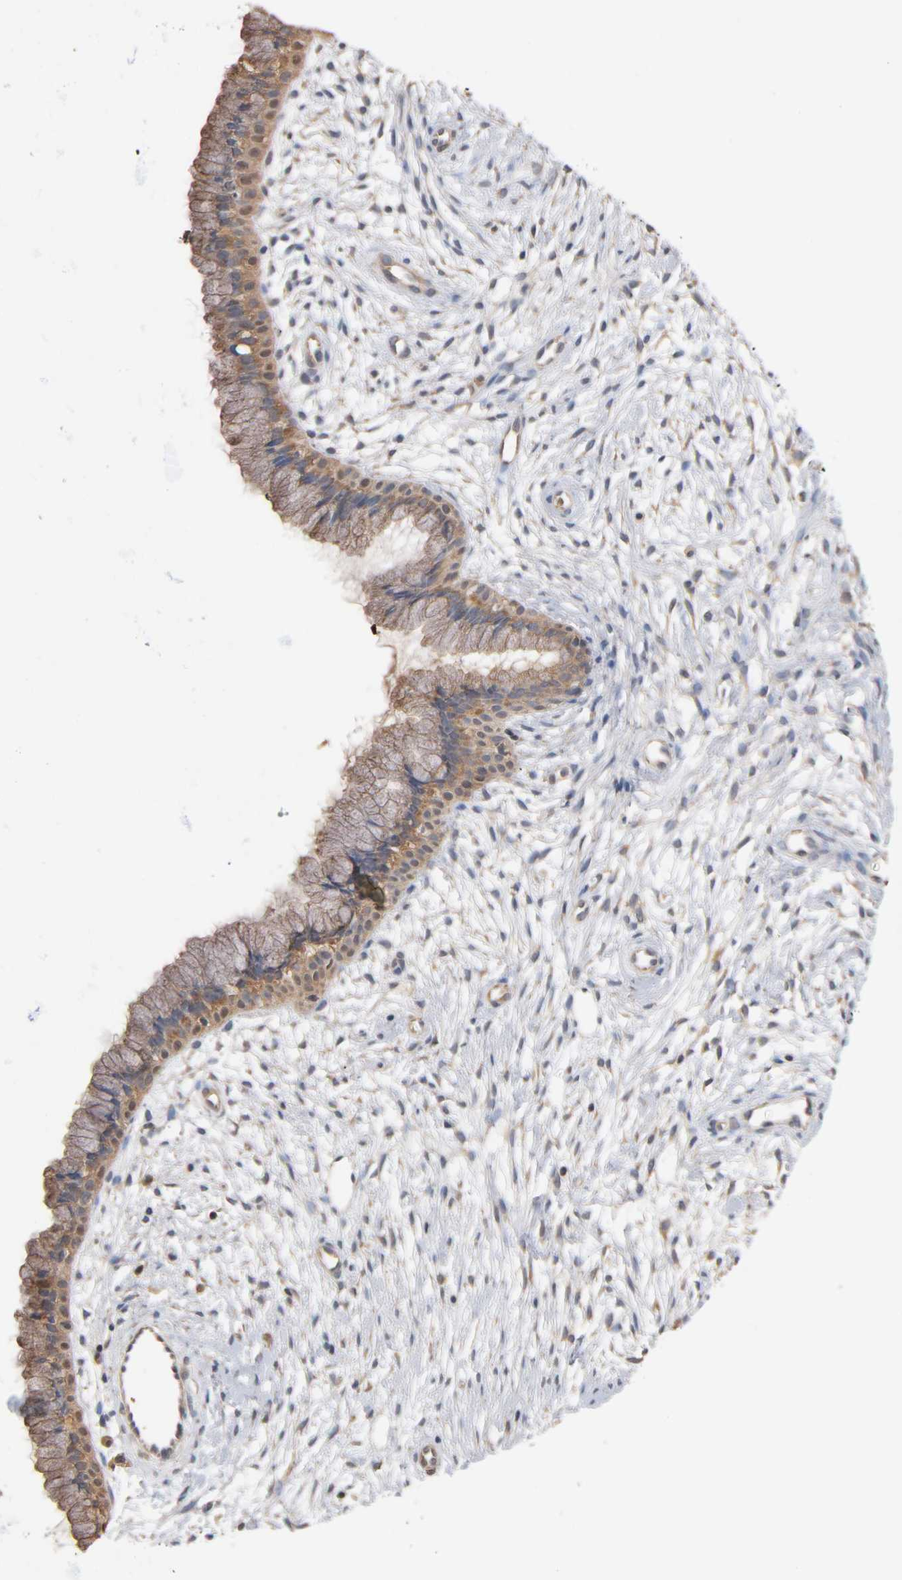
{"staining": {"intensity": "moderate", "quantity": ">75%", "location": "cytoplasmic/membranous"}, "tissue": "cervix", "cell_type": "Glandular cells", "image_type": "normal", "snomed": [{"axis": "morphology", "description": "Normal tissue, NOS"}, {"axis": "topography", "description": "Cervix"}], "caption": "Immunohistochemical staining of benign cervix exhibits >75% levels of moderate cytoplasmic/membranous protein expression in about >75% of glandular cells. (DAB = brown stain, brightfield microscopy at high magnification).", "gene": "ALDOA", "patient": {"sex": "female", "age": 39}}